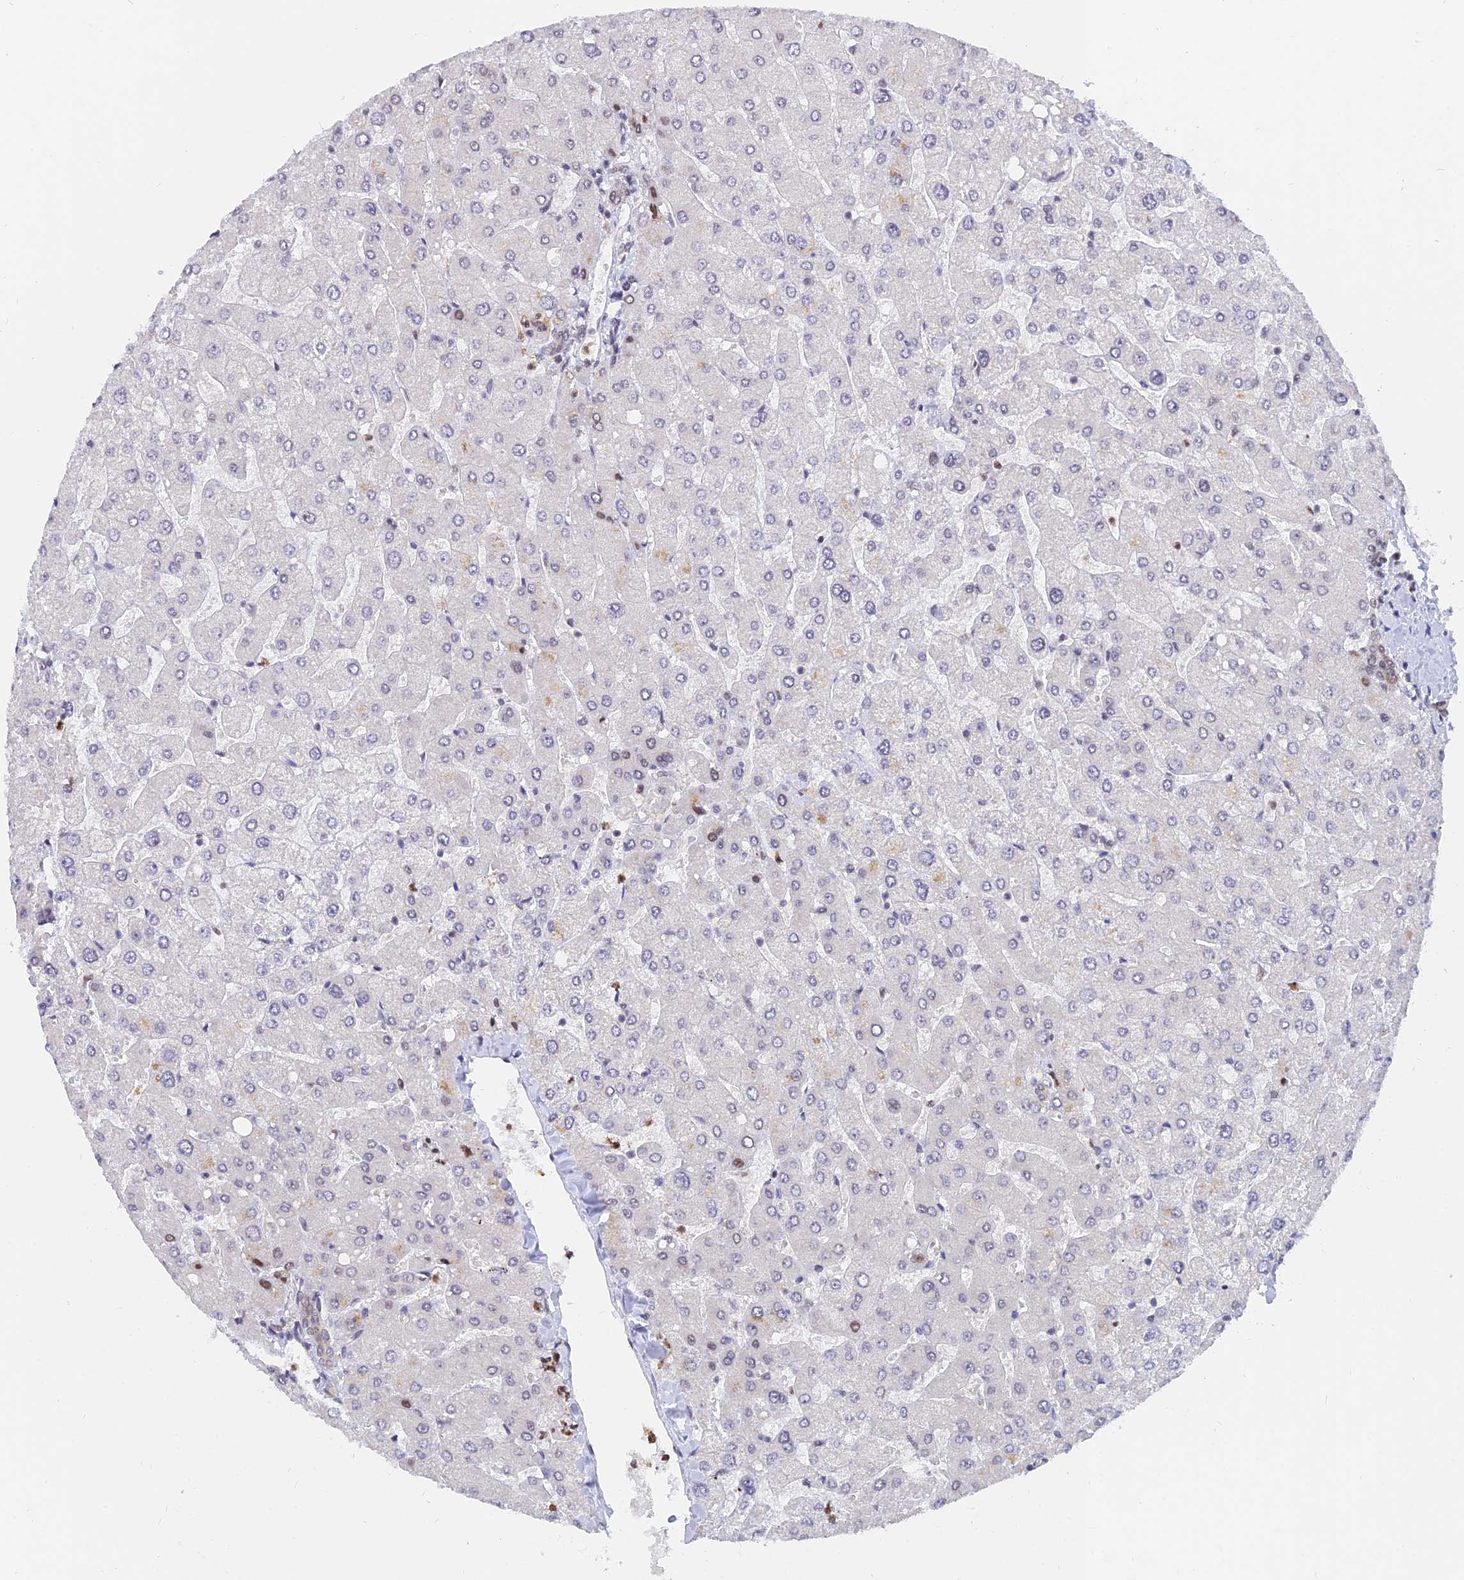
{"staining": {"intensity": "weak", "quantity": "25%-75%", "location": "nuclear"}, "tissue": "liver", "cell_type": "Cholangiocytes", "image_type": "normal", "snomed": [{"axis": "morphology", "description": "Normal tissue, NOS"}, {"axis": "topography", "description": "Liver"}], "caption": "IHC (DAB) staining of normal liver exhibits weak nuclear protein staining in about 25%-75% of cholangiocytes.", "gene": "DPY30", "patient": {"sex": "male", "age": 55}}